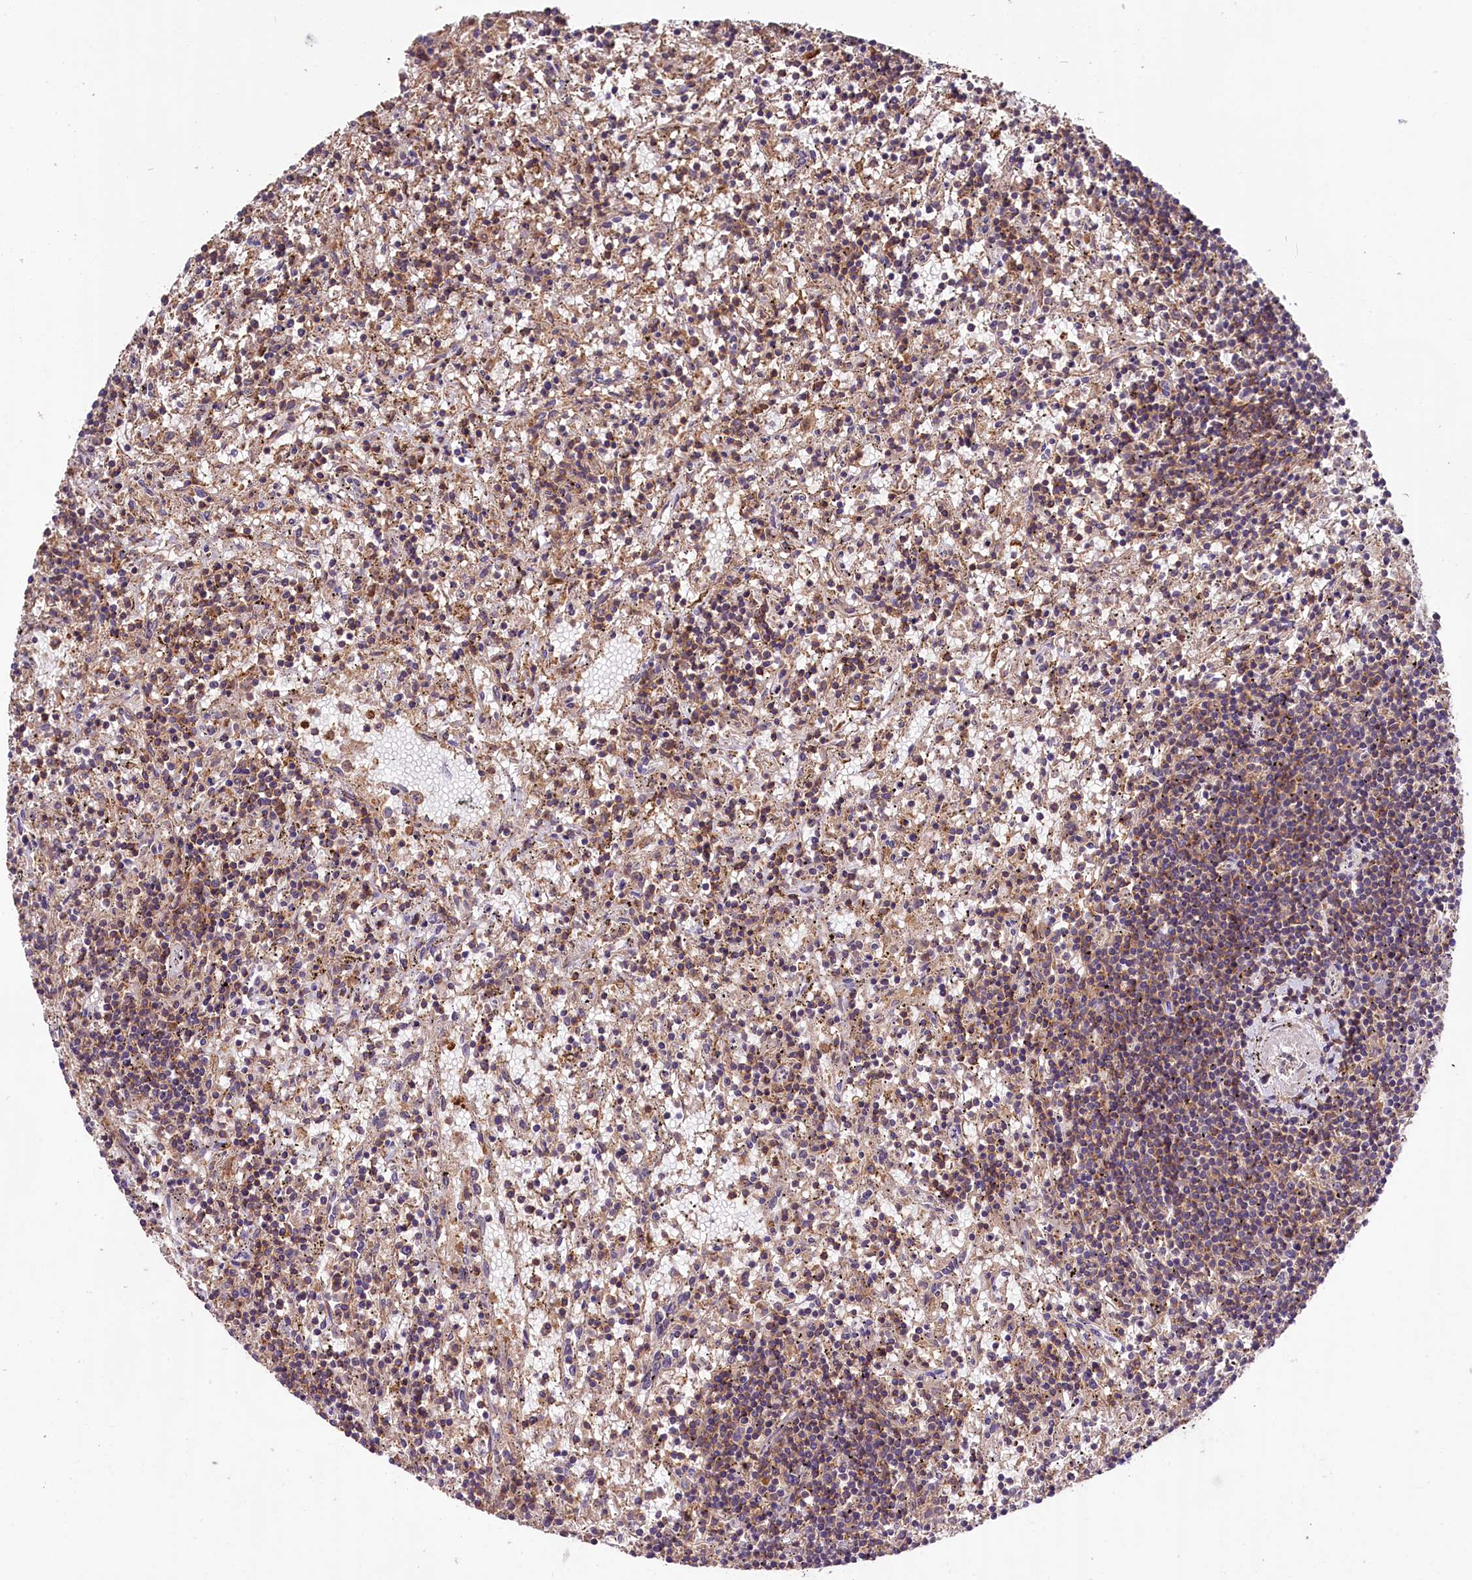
{"staining": {"intensity": "weak", "quantity": "25%-75%", "location": "cytoplasmic/membranous"}, "tissue": "lymphoma", "cell_type": "Tumor cells", "image_type": "cancer", "snomed": [{"axis": "morphology", "description": "Malignant lymphoma, non-Hodgkin's type, Low grade"}, {"axis": "topography", "description": "Spleen"}], "caption": "Lymphoma tissue shows weak cytoplasmic/membranous staining in approximately 25%-75% of tumor cells, visualized by immunohistochemistry. Nuclei are stained in blue.", "gene": "SKIDA1", "patient": {"sex": "male", "age": 76}}